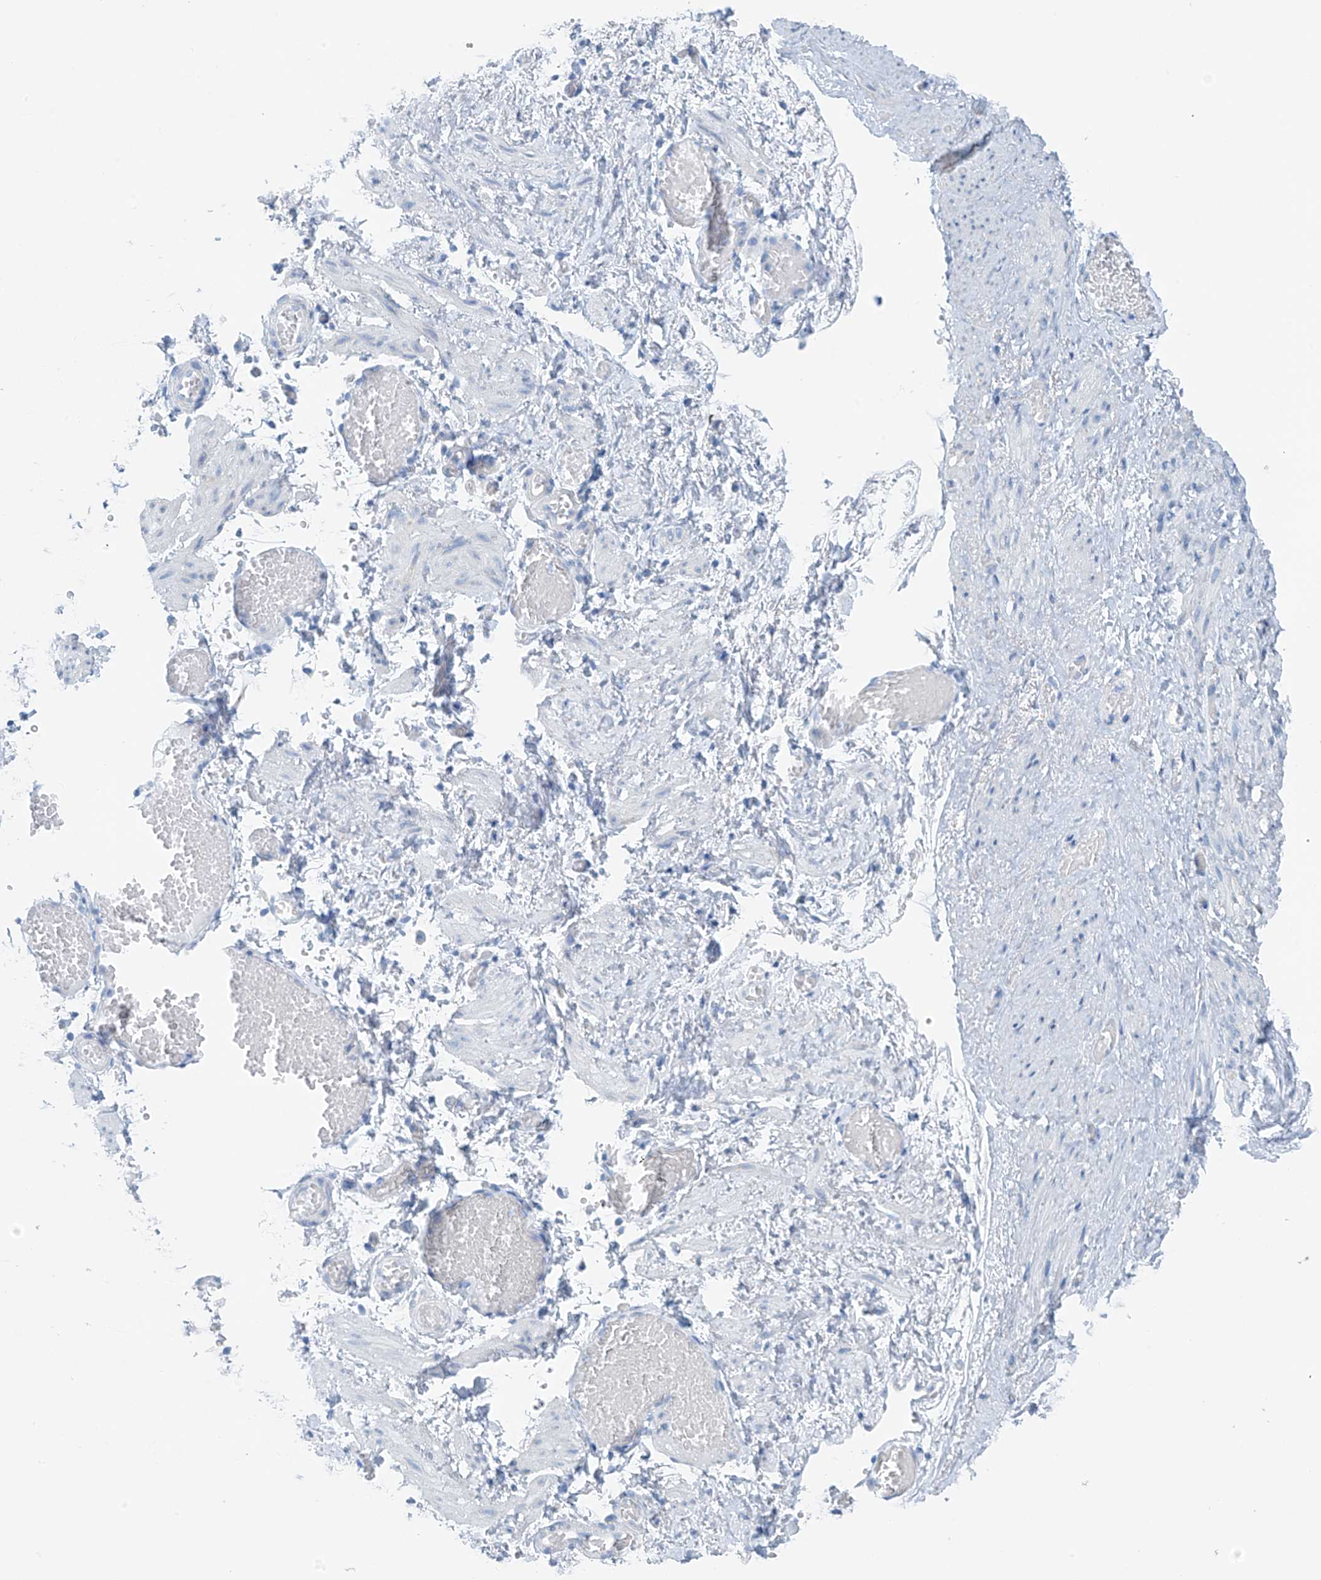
{"staining": {"intensity": "negative", "quantity": "none", "location": "none"}, "tissue": "soft tissue", "cell_type": "Chondrocytes", "image_type": "normal", "snomed": [{"axis": "morphology", "description": "Normal tissue, NOS"}, {"axis": "topography", "description": "Smooth muscle"}, {"axis": "topography", "description": "Peripheral nerve tissue"}], "caption": "Immunohistochemistry (IHC) of normal soft tissue demonstrates no positivity in chondrocytes.", "gene": "RCN2", "patient": {"sex": "female", "age": 39}}